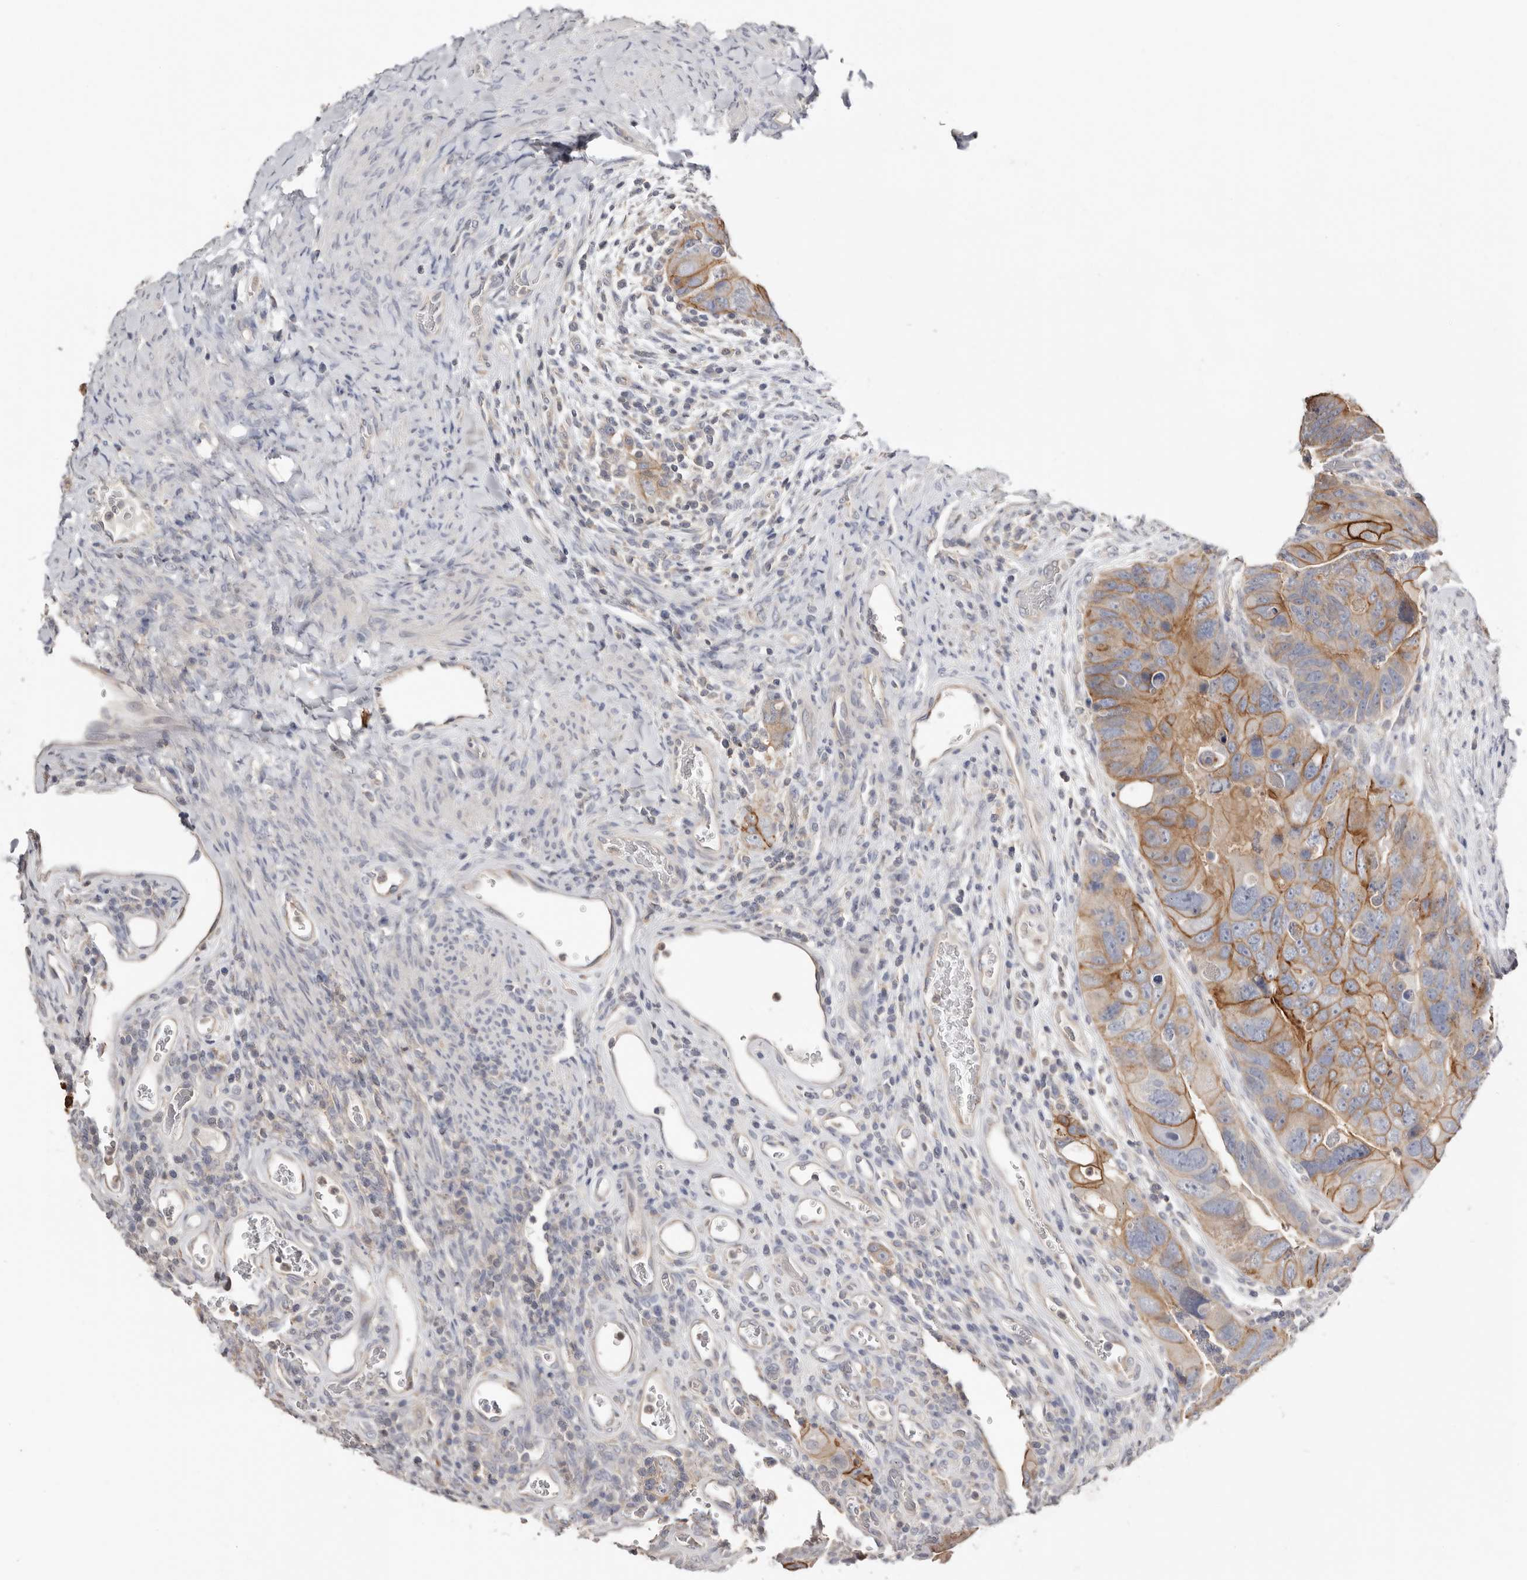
{"staining": {"intensity": "moderate", "quantity": ">75%", "location": "cytoplasmic/membranous"}, "tissue": "colorectal cancer", "cell_type": "Tumor cells", "image_type": "cancer", "snomed": [{"axis": "morphology", "description": "Adenocarcinoma, NOS"}, {"axis": "topography", "description": "Rectum"}], "caption": "Moderate cytoplasmic/membranous expression is appreciated in about >75% of tumor cells in colorectal cancer (adenocarcinoma).", "gene": "S100A14", "patient": {"sex": "male", "age": 59}}